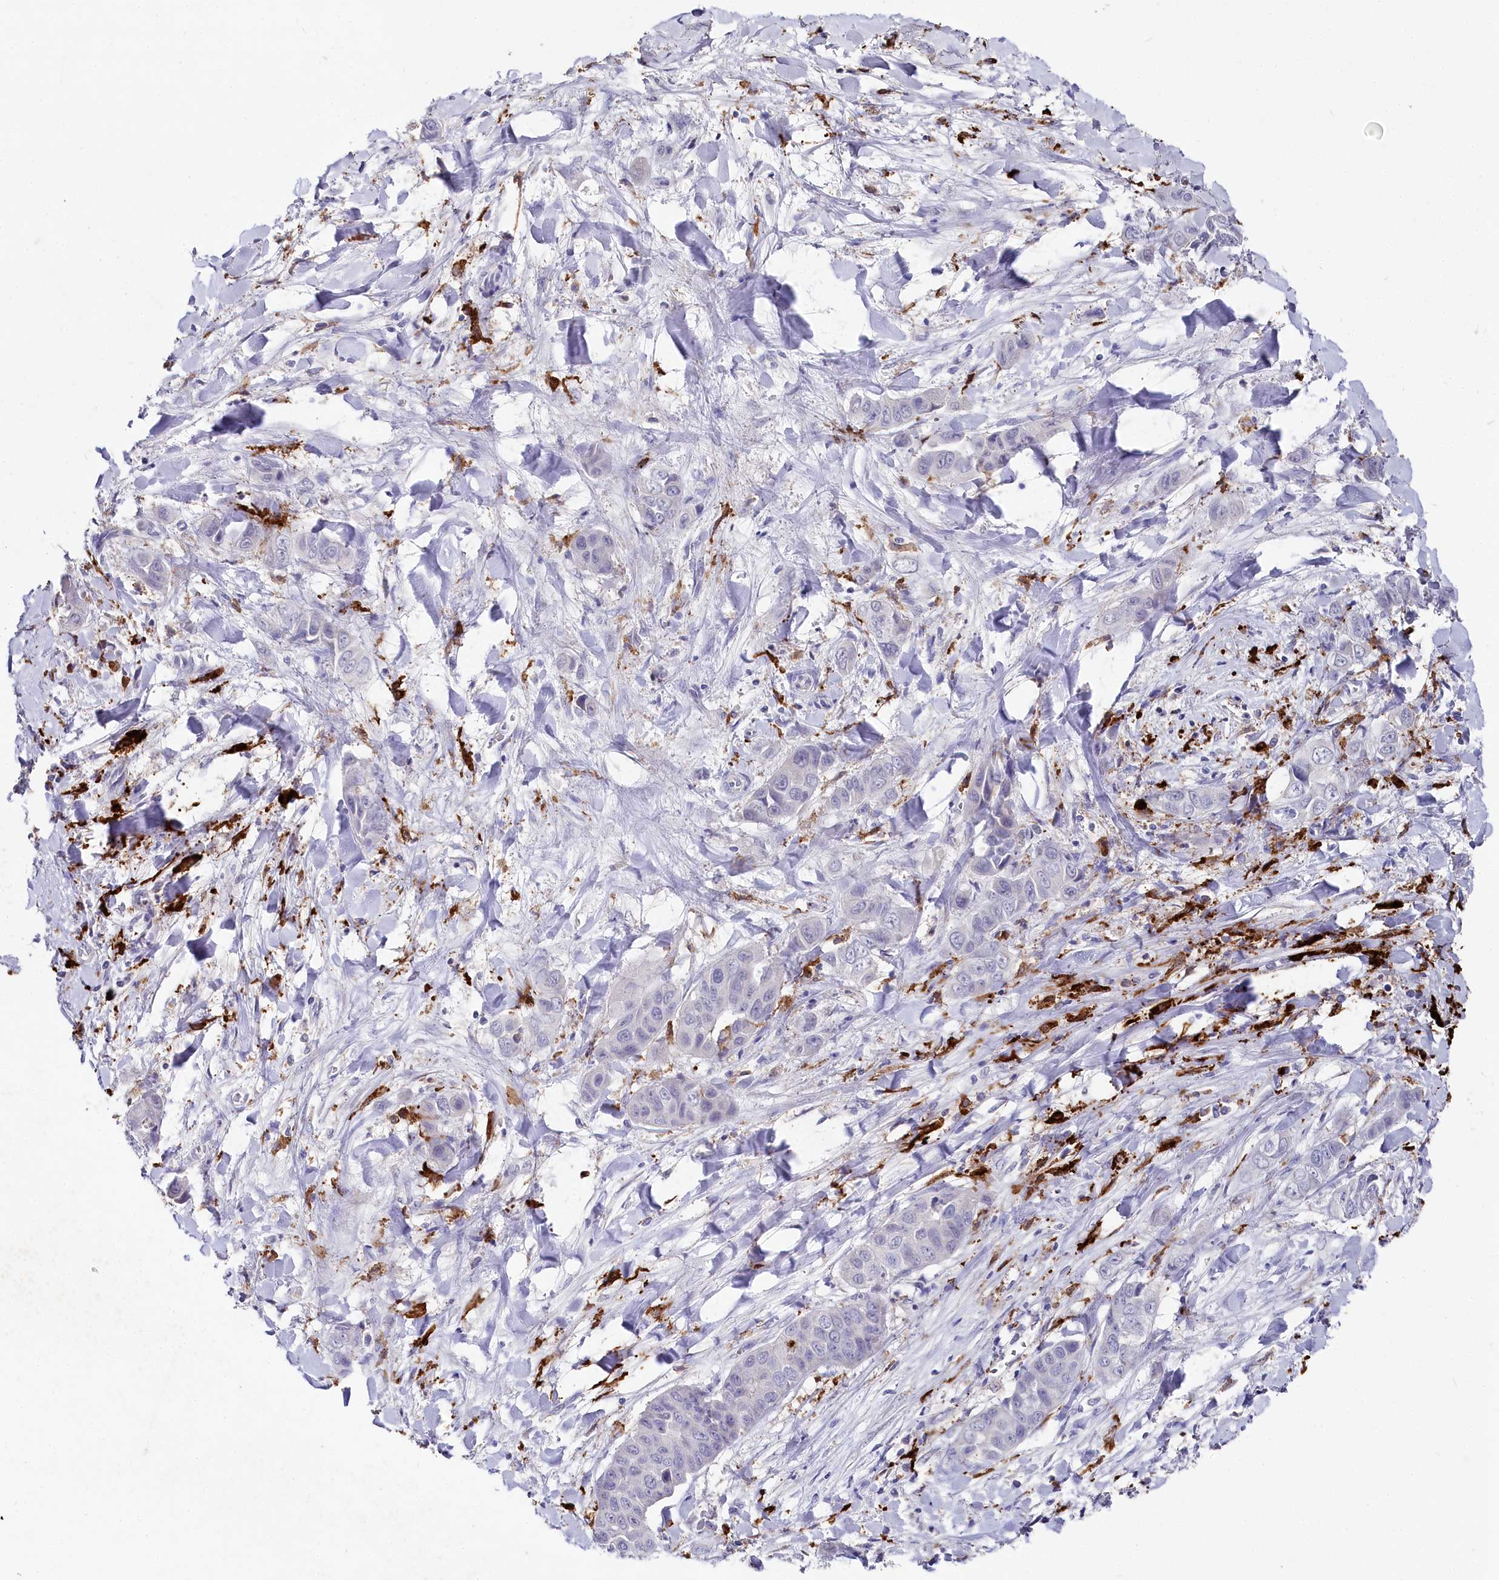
{"staining": {"intensity": "negative", "quantity": "none", "location": "none"}, "tissue": "liver cancer", "cell_type": "Tumor cells", "image_type": "cancer", "snomed": [{"axis": "morphology", "description": "Cholangiocarcinoma"}, {"axis": "topography", "description": "Liver"}], "caption": "Cholangiocarcinoma (liver) was stained to show a protein in brown. There is no significant staining in tumor cells.", "gene": "CLEC4M", "patient": {"sex": "female", "age": 52}}